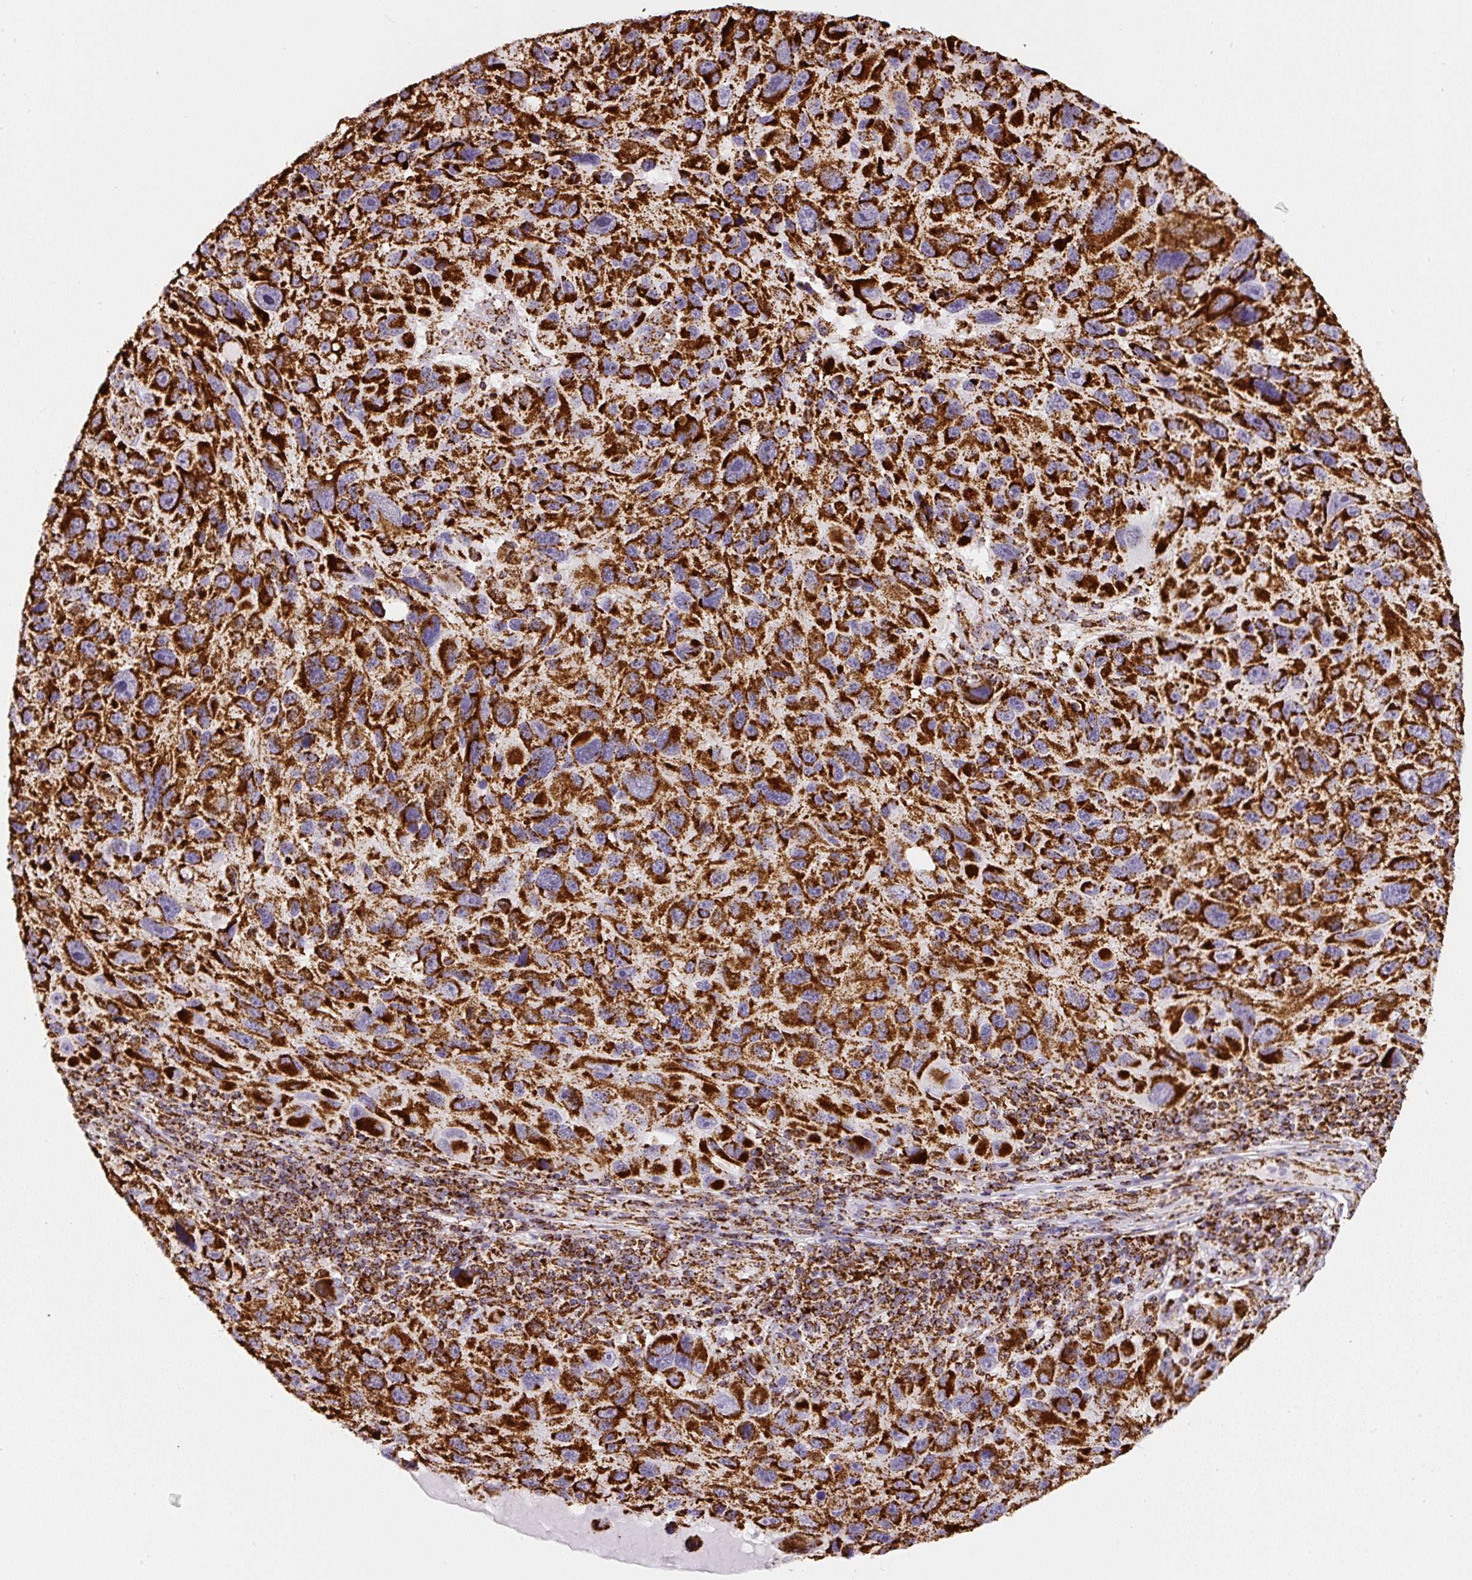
{"staining": {"intensity": "strong", "quantity": ">75%", "location": "cytoplasmic/membranous"}, "tissue": "melanoma", "cell_type": "Tumor cells", "image_type": "cancer", "snomed": [{"axis": "morphology", "description": "Malignant melanoma, NOS"}, {"axis": "topography", "description": "Skin"}], "caption": "Immunohistochemical staining of malignant melanoma exhibits high levels of strong cytoplasmic/membranous protein positivity in about >75% of tumor cells.", "gene": "ATP5F1A", "patient": {"sex": "male", "age": 53}}